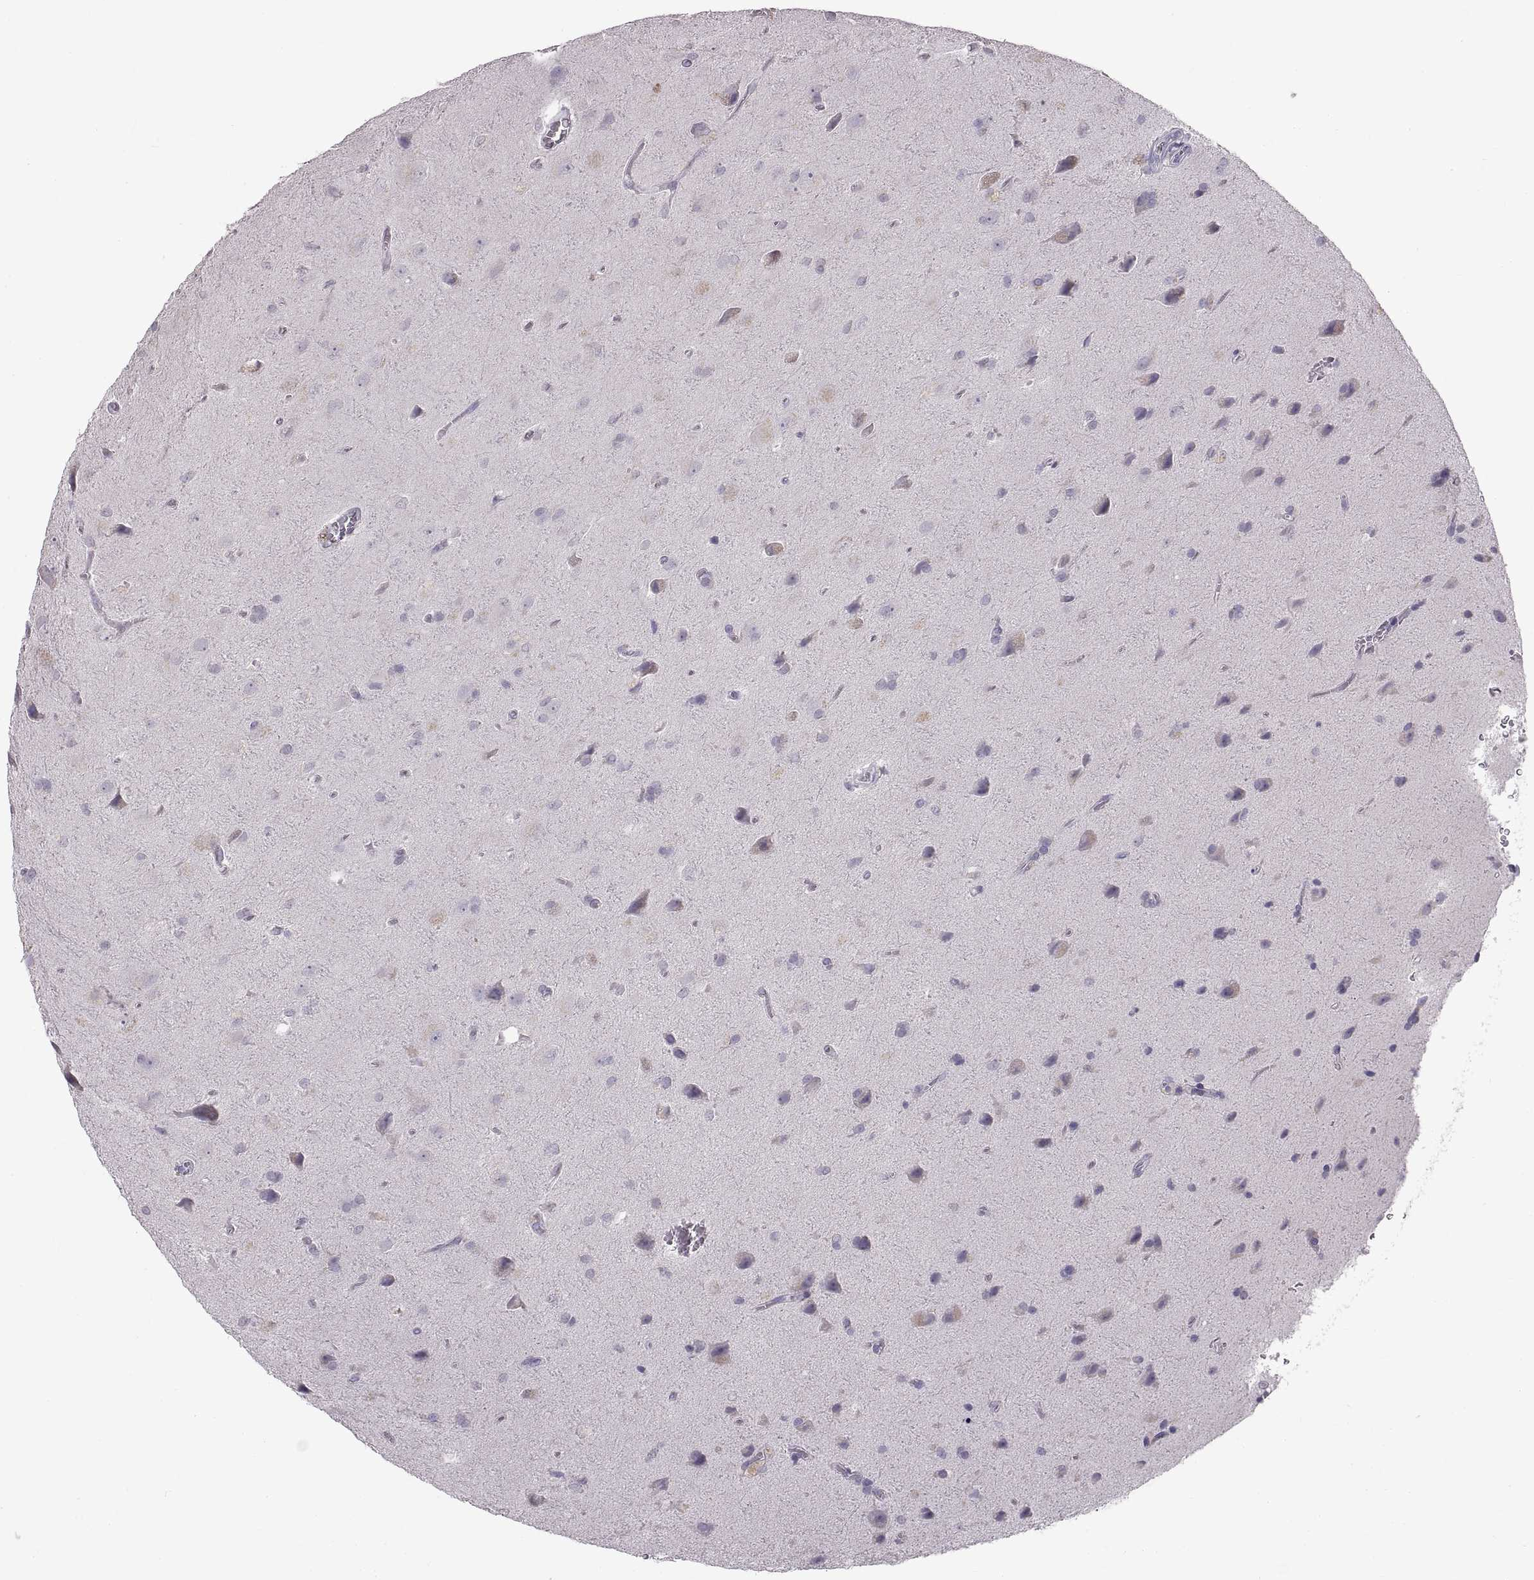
{"staining": {"intensity": "negative", "quantity": "none", "location": "none"}, "tissue": "glioma", "cell_type": "Tumor cells", "image_type": "cancer", "snomed": [{"axis": "morphology", "description": "Glioma, malignant, Low grade"}, {"axis": "topography", "description": "Brain"}], "caption": "Low-grade glioma (malignant) was stained to show a protein in brown. There is no significant expression in tumor cells. The staining was performed using DAB (3,3'-diaminobenzidine) to visualize the protein expression in brown, while the nuclei were stained in blue with hematoxylin (Magnification: 20x).", "gene": "WBP2NL", "patient": {"sex": "male", "age": 58}}